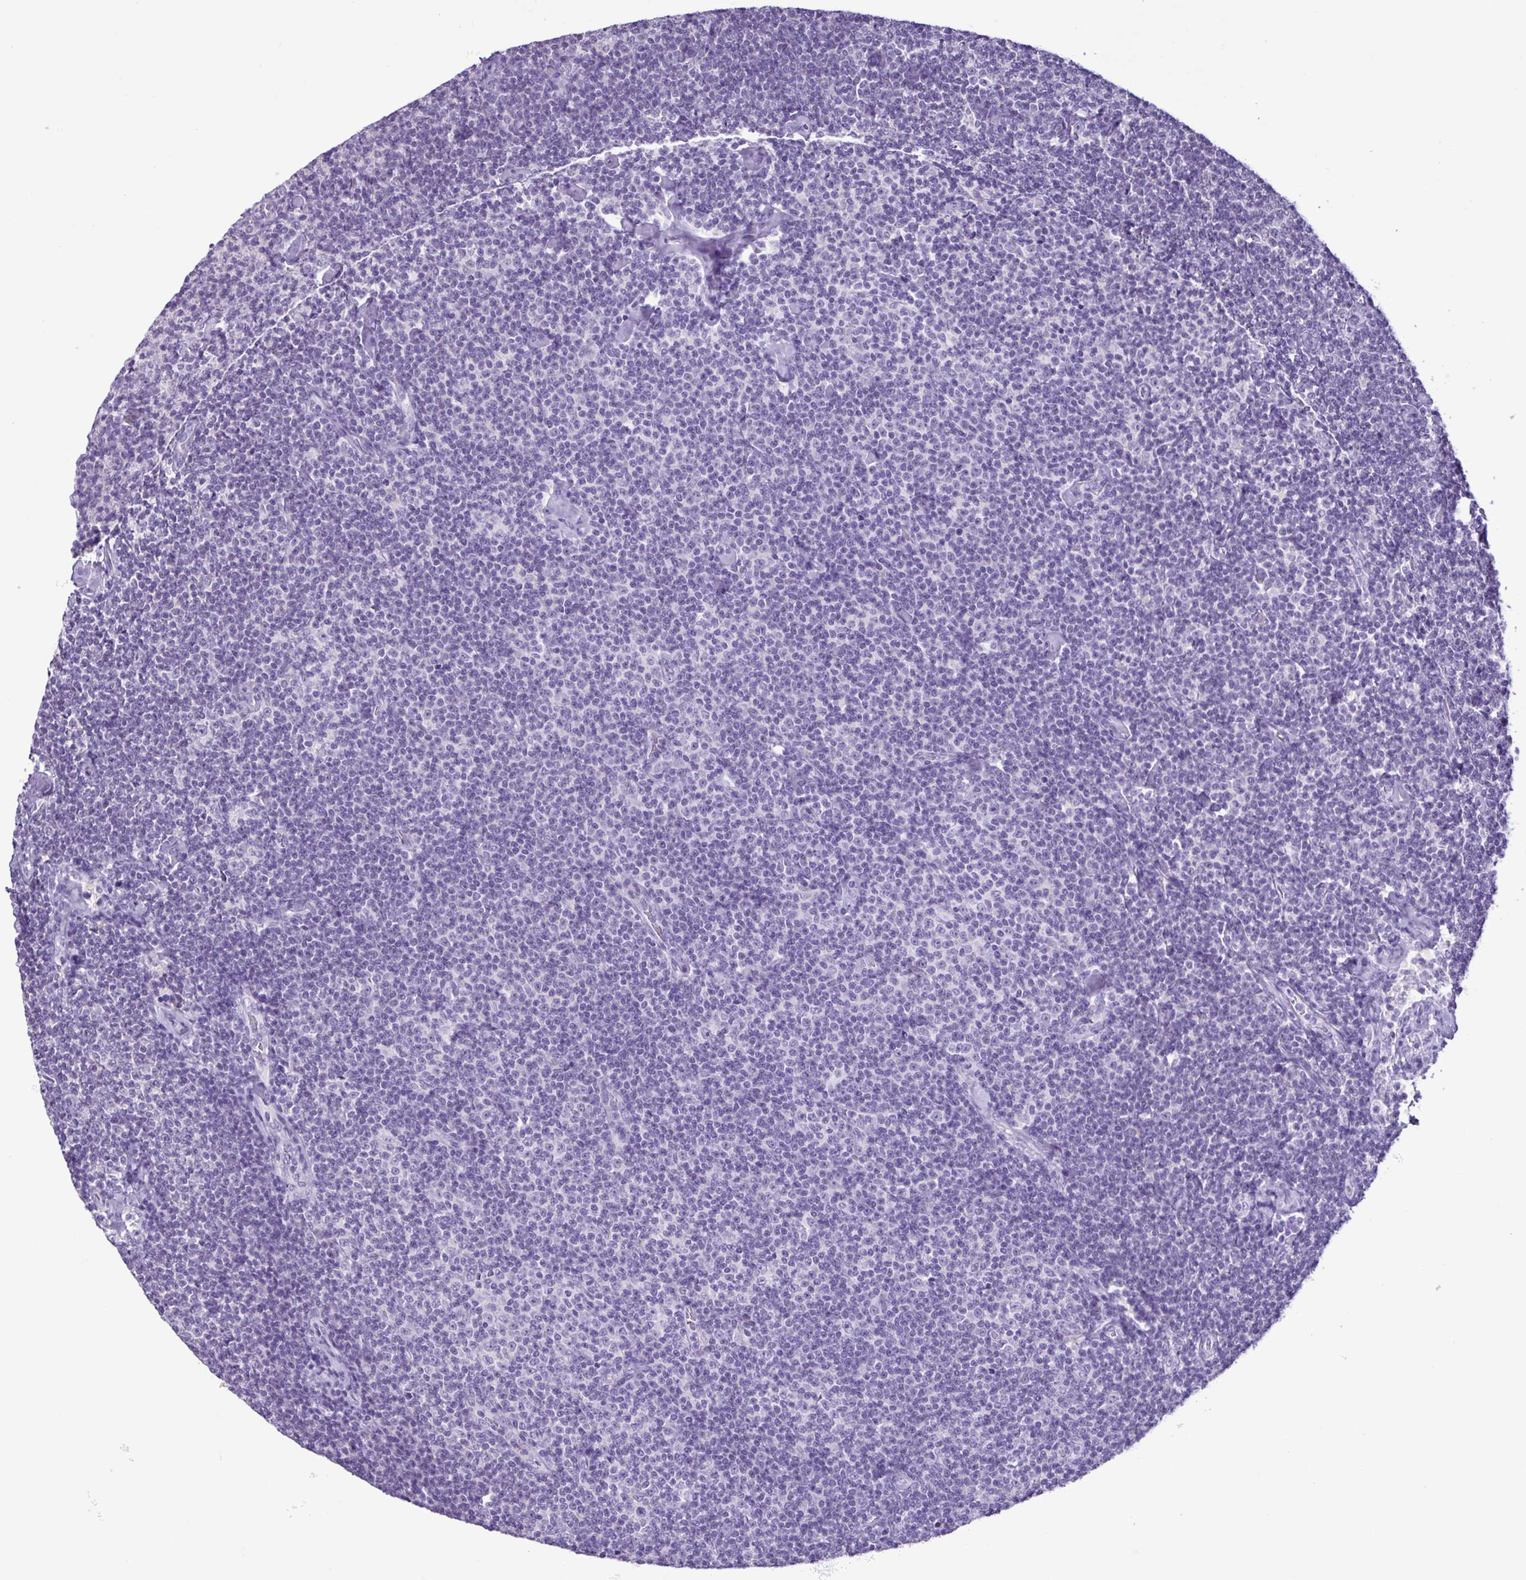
{"staining": {"intensity": "negative", "quantity": "none", "location": "none"}, "tissue": "lymphoma", "cell_type": "Tumor cells", "image_type": "cancer", "snomed": [{"axis": "morphology", "description": "Malignant lymphoma, non-Hodgkin's type, Low grade"}, {"axis": "topography", "description": "Lymph node"}], "caption": "This is an immunohistochemistry (IHC) micrograph of human lymphoma. There is no positivity in tumor cells.", "gene": "CBY2", "patient": {"sex": "male", "age": 81}}